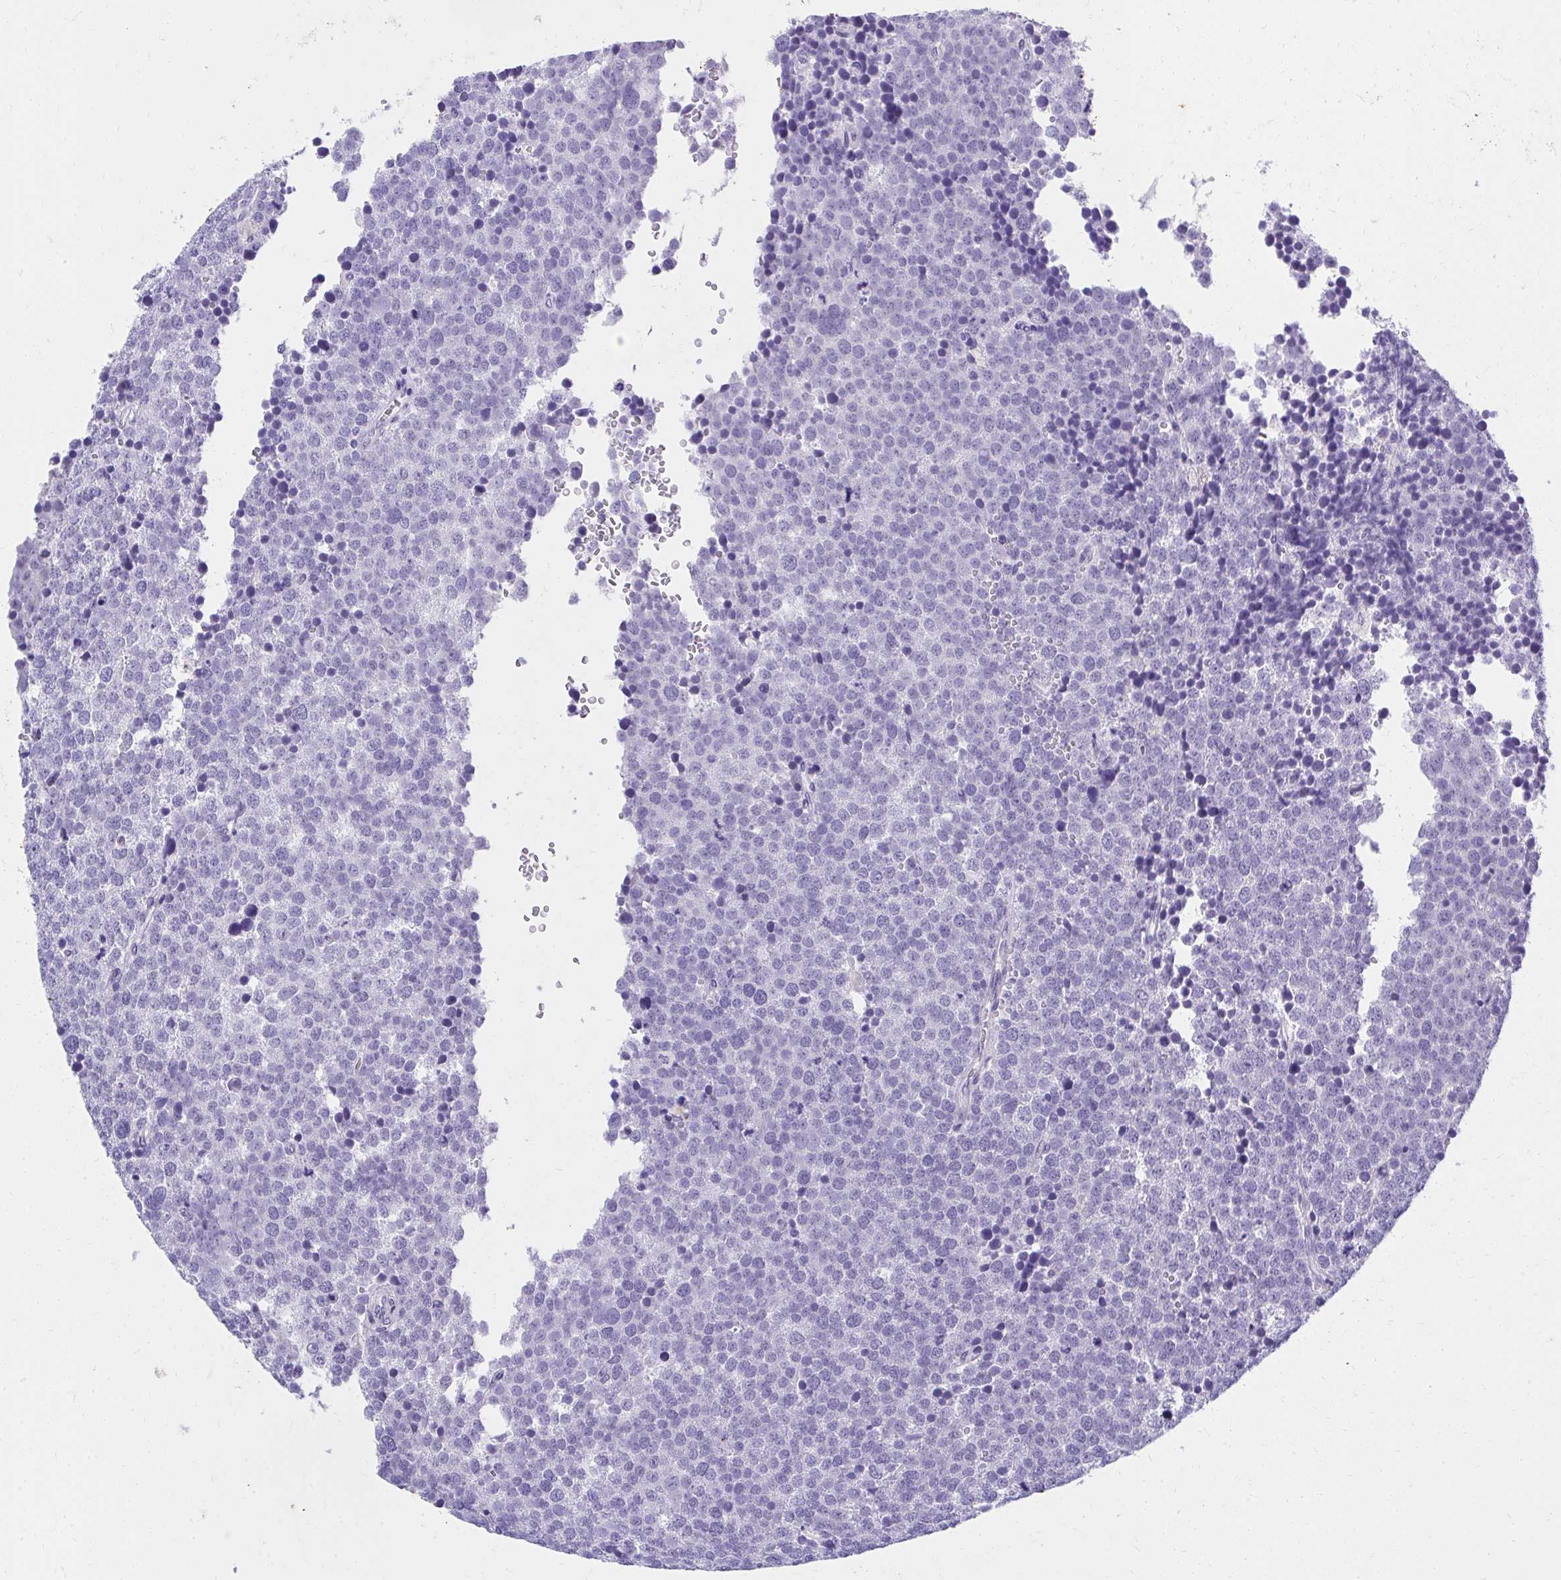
{"staining": {"intensity": "negative", "quantity": "none", "location": "none"}, "tissue": "testis cancer", "cell_type": "Tumor cells", "image_type": "cancer", "snomed": [{"axis": "morphology", "description": "Seminoma, NOS"}, {"axis": "topography", "description": "Testis"}], "caption": "IHC image of neoplastic tissue: seminoma (testis) stained with DAB exhibits no significant protein expression in tumor cells.", "gene": "KLK1", "patient": {"sex": "male", "age": 71}}